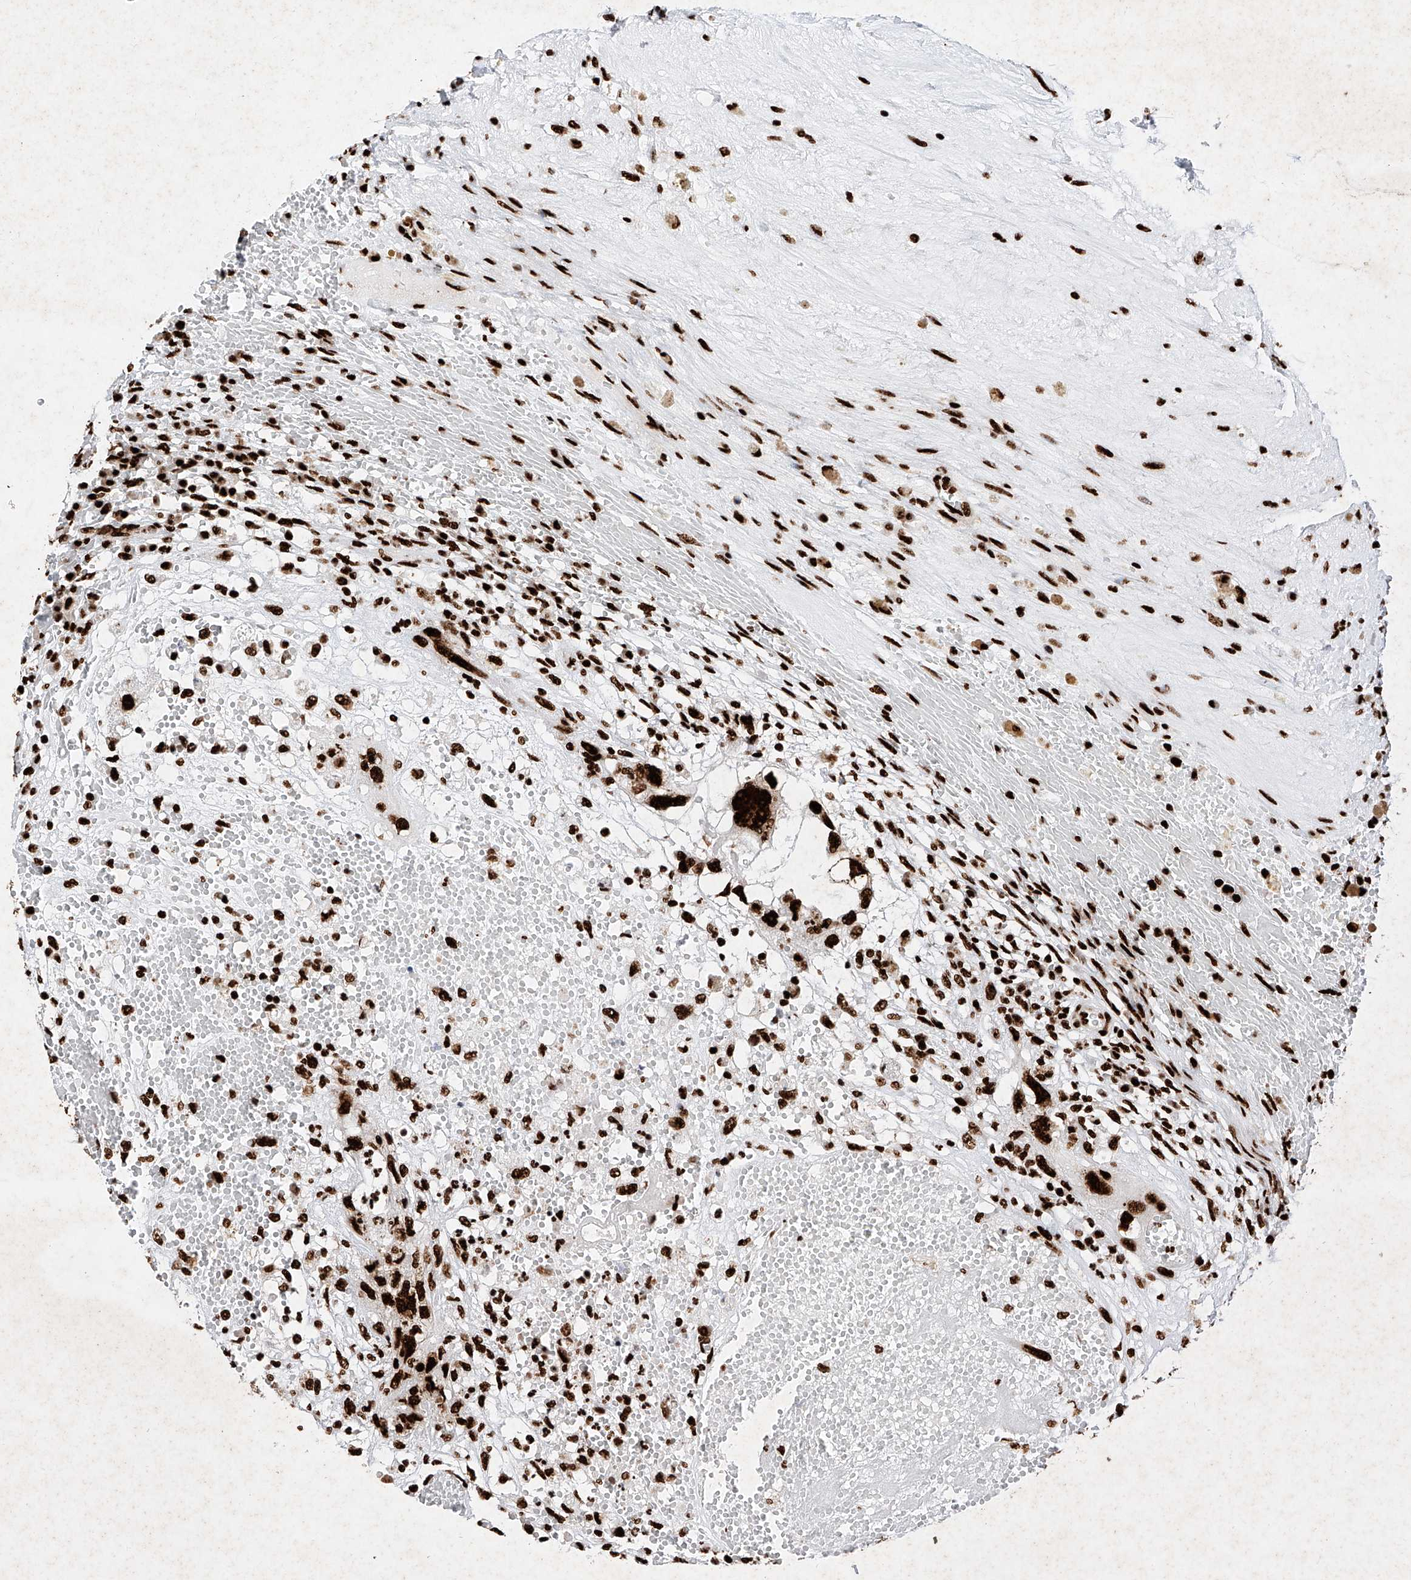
{"staining": {"intensity": "strong", "quantity": ">75%", "location": "nuclear"}, "tissue": "testis cancer", "cell_type": "Tumor cells", "image_type": "cancer", "snomed": [{"axis": "morphology", "description": "Carcinoma, Embryonal, NOS"}, {"axis": "topography", "description": "Testis"}], "caption": "Tumor cells demonstrate strong nuclear positivity in approximately >75% of cells in testis cancer. (DAB = brown stain, brightfield microscopy at high magnification).", "gene": "SRSF6", "patient": {"sex": "male", "age": 26}}